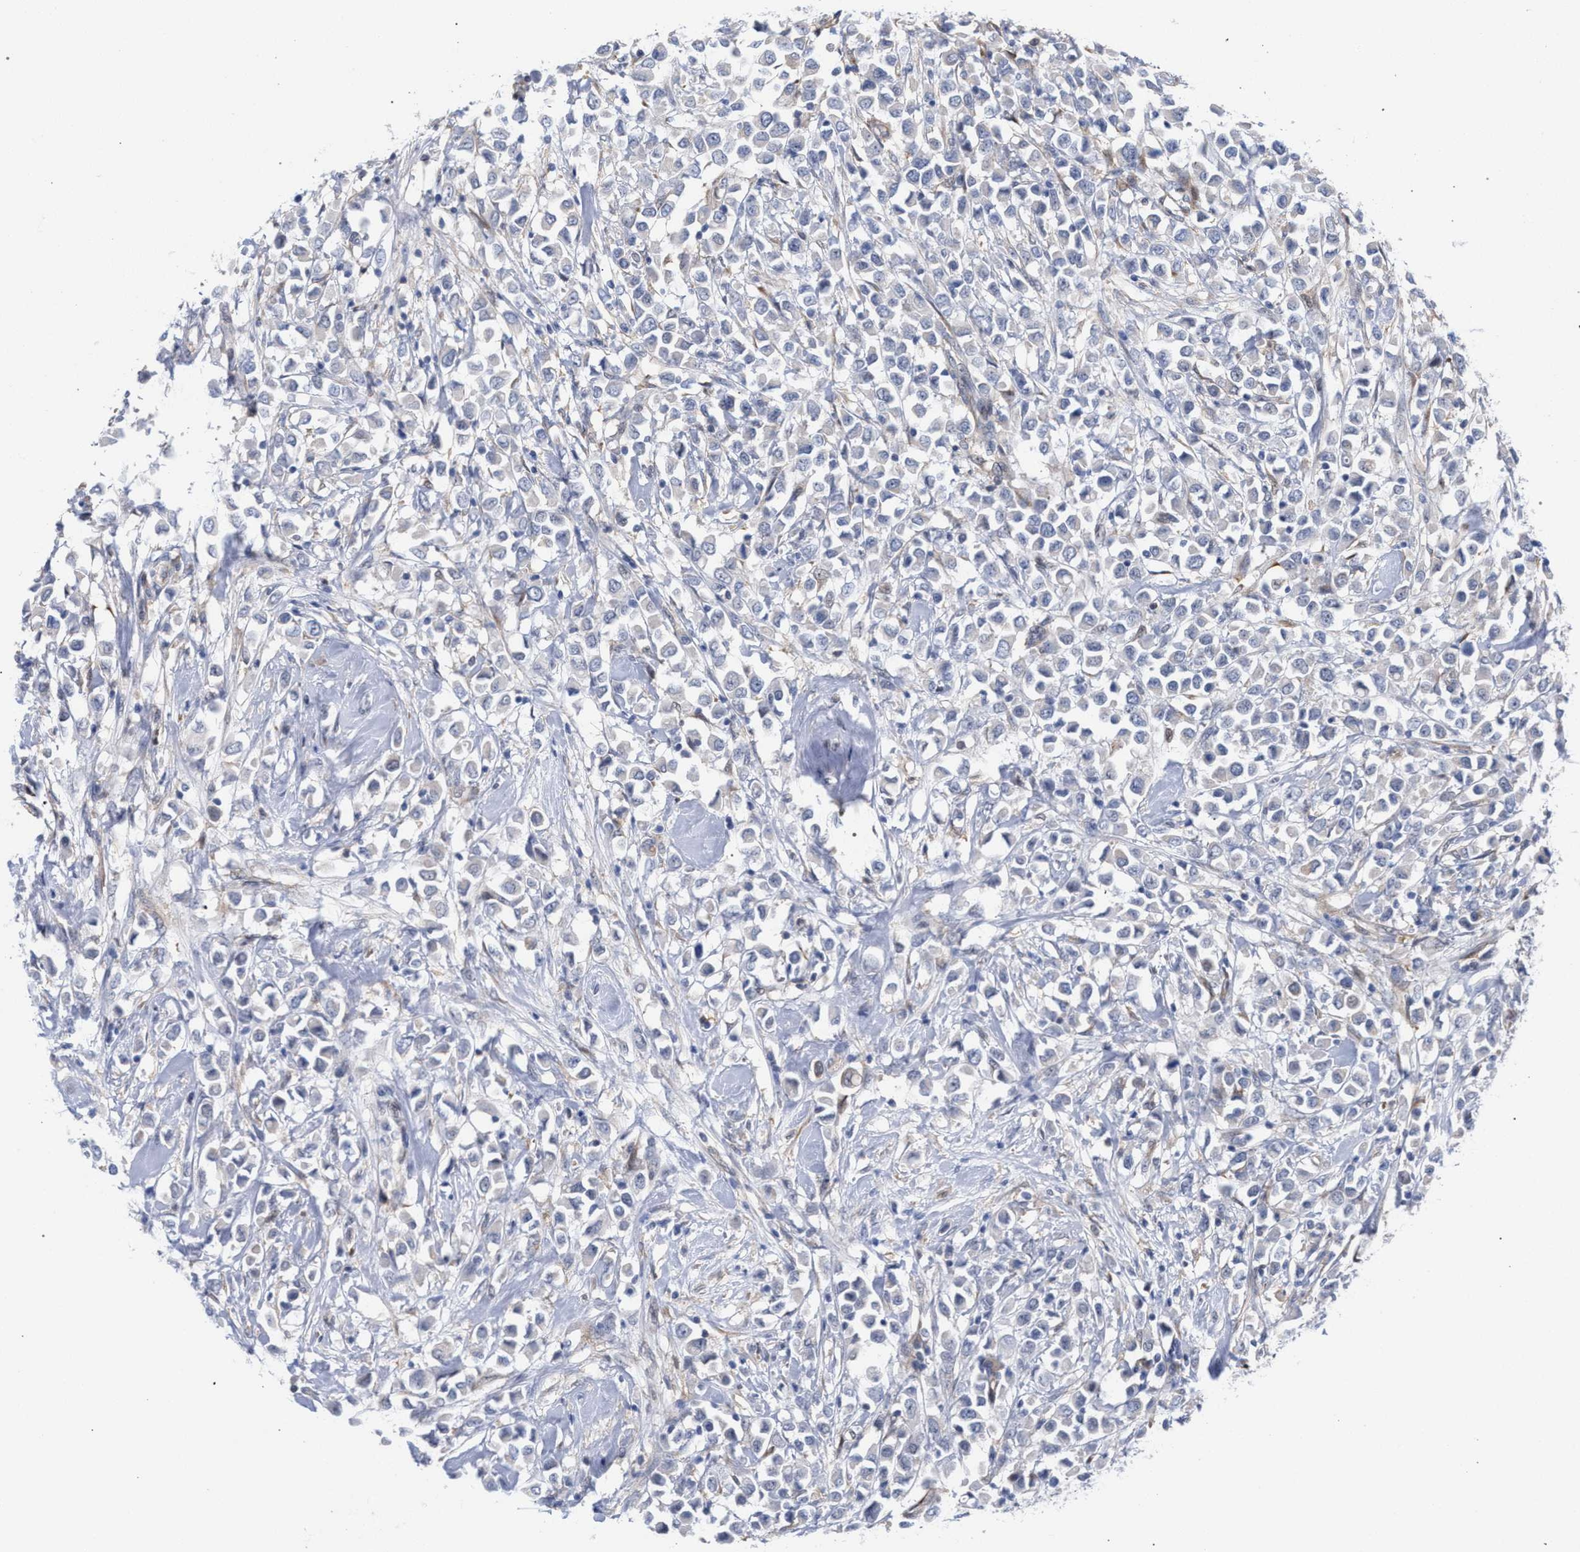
{"staining": {"intensity": "negative", "quantity": "none", "location": "none"}, "tissue": "breast cancer", "cell_type": "Tumor cells", "image_type": "cancer", "snomed": [{"axis": "morphology", "description": "Duct carcinoma"}, {"axis": "topography", "description": "Breast"}], "caption": "Immunohistochemistry (IHC) of human breast cancer exhibits no staining in tumor cells.", "gene": "FHOD3", "patient": {"sex": "female", "age": 61}}